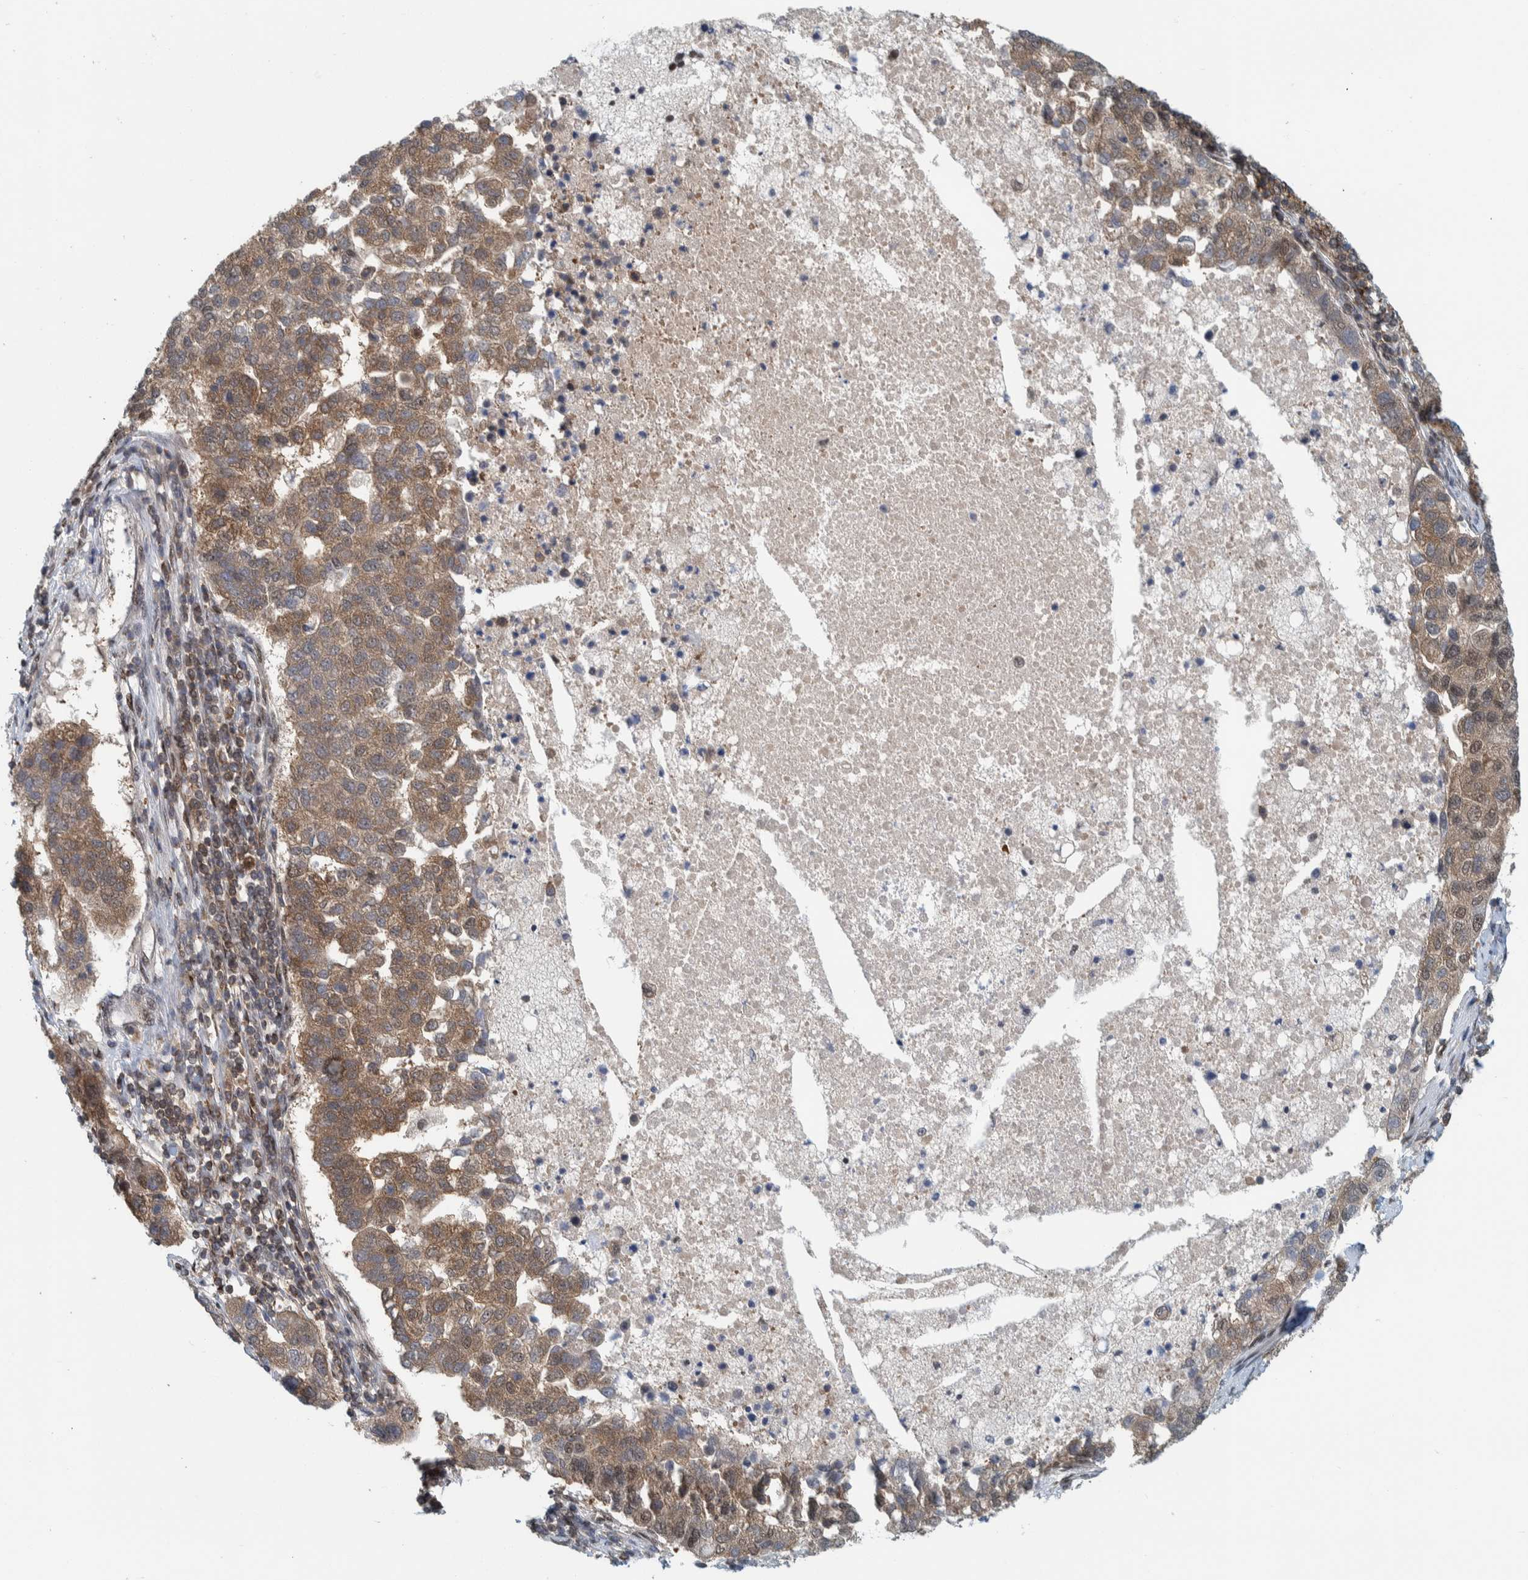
{"staining": {"intensity": "moderate", "quantity": ">75%", "location": "cytoplasmic/membranous"}, "tissue": "pancreatic cancer", "cell_type": "Tumor cells", "image_type": "cancer", "snomed": [{"axis": "morphology", "description": "Adenocarcinoma, NOS"}, {"axis": "topography", "description": "Pancreas"}], "caption": "IHC of pancreatic cancer exhibits medium levels of moderate cytoplasmic/membranous staining in approximately >75% of tumor cells. The staining was performed using DAB, with brown indicating positive protein expression. Nuclei are stained blue with hematoxylin.", "gene": "COPS3", "patient": {"sex": "female", "age": 61}}